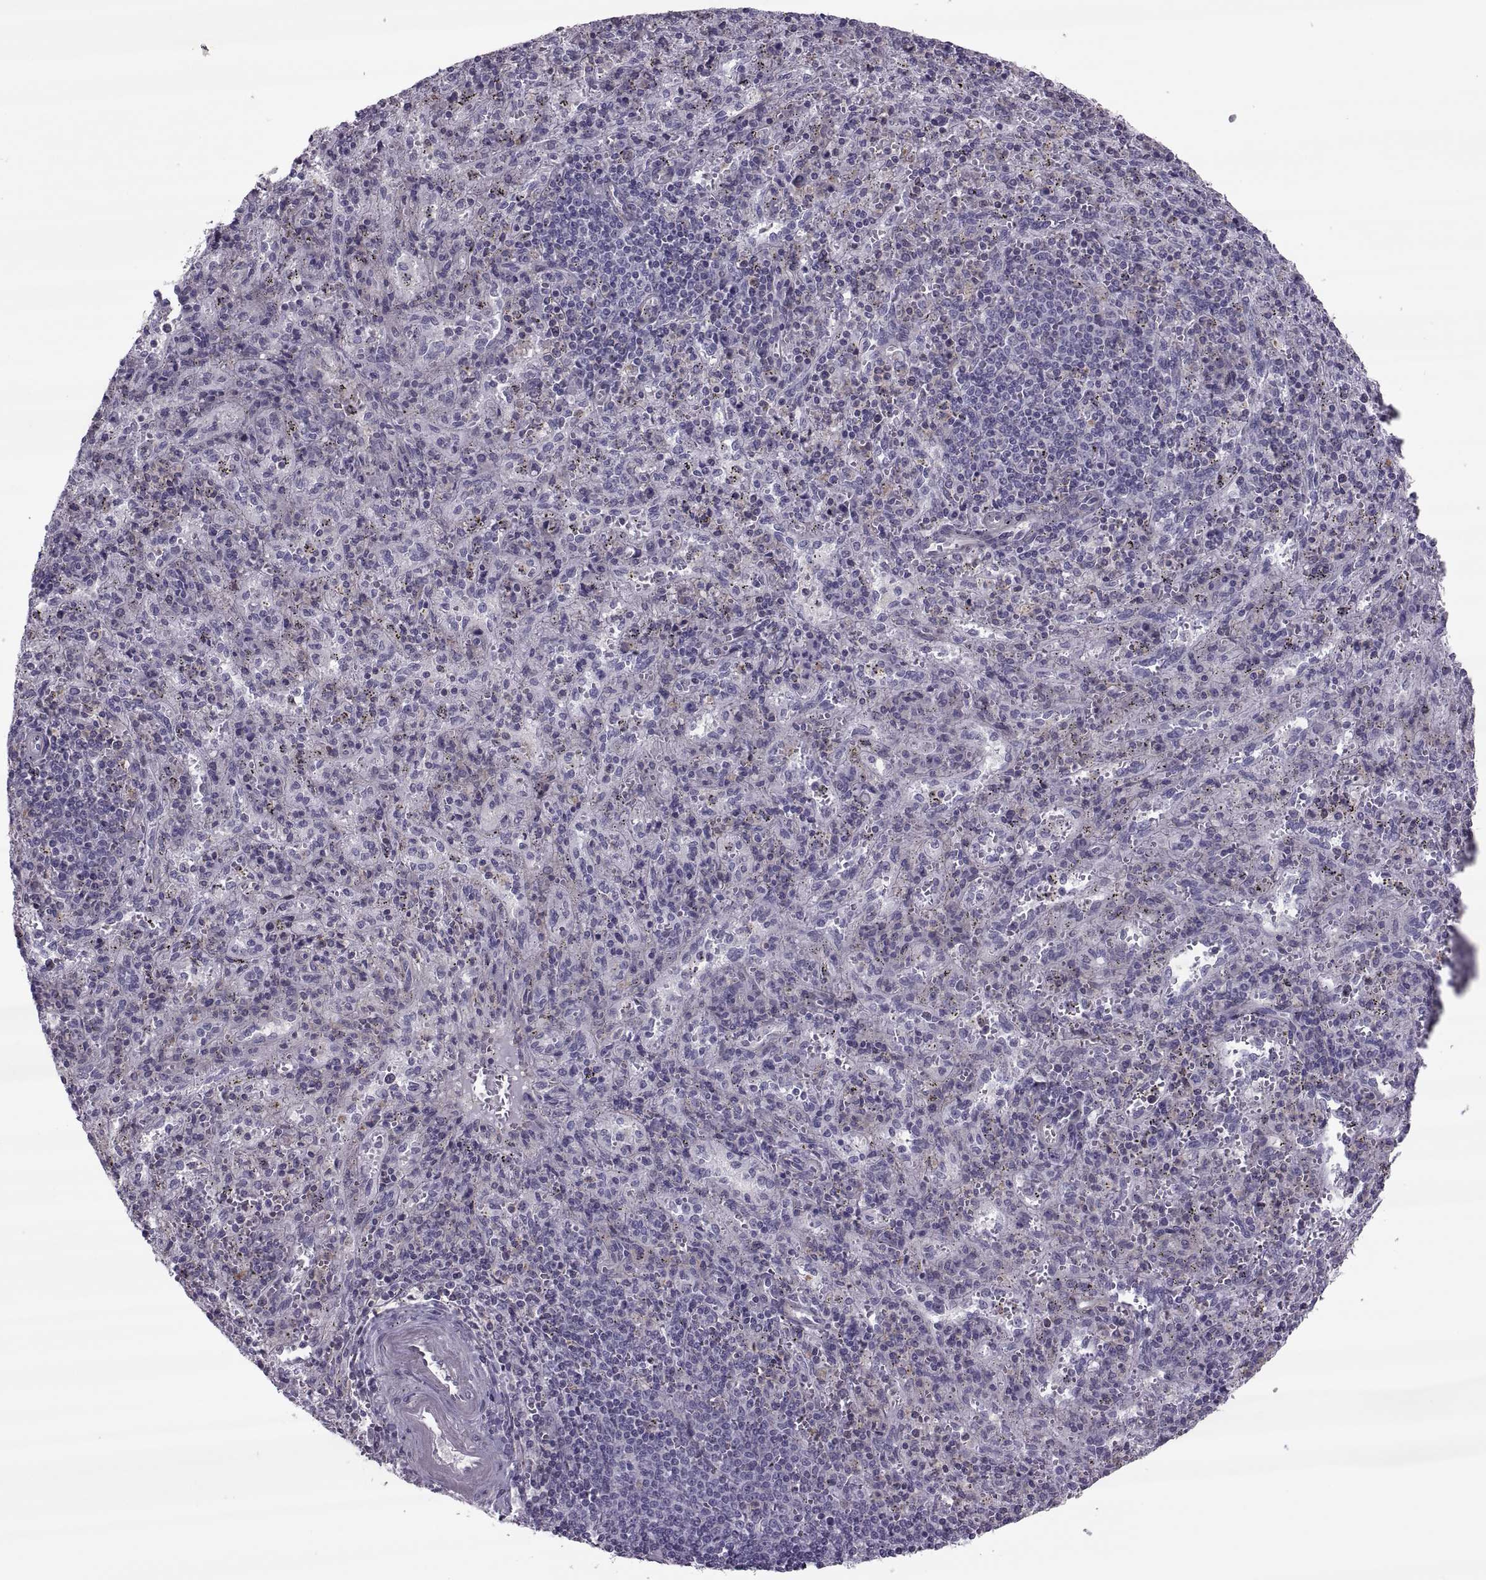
{"staining": {"intensity": "negative", "quantity": "none", "location": "none"}, "tissue": "spleen", "cell_type": "Cells in red pulp", "image_type": "normal", "snomed": [{"axis": "morphology", "description": "Normal tissue, NOS"}, {"axis": "topography", "description": "Spleen"}], "caption": "A high-resolution micrograph shows immunohistochemistry (IHC) staining of benign spleen, which reveals no significant staining in cells in red pulp. Nuclei are stained in blue.", "gene": "ODF3", "patient": {"sex": "male", "age": 57}}